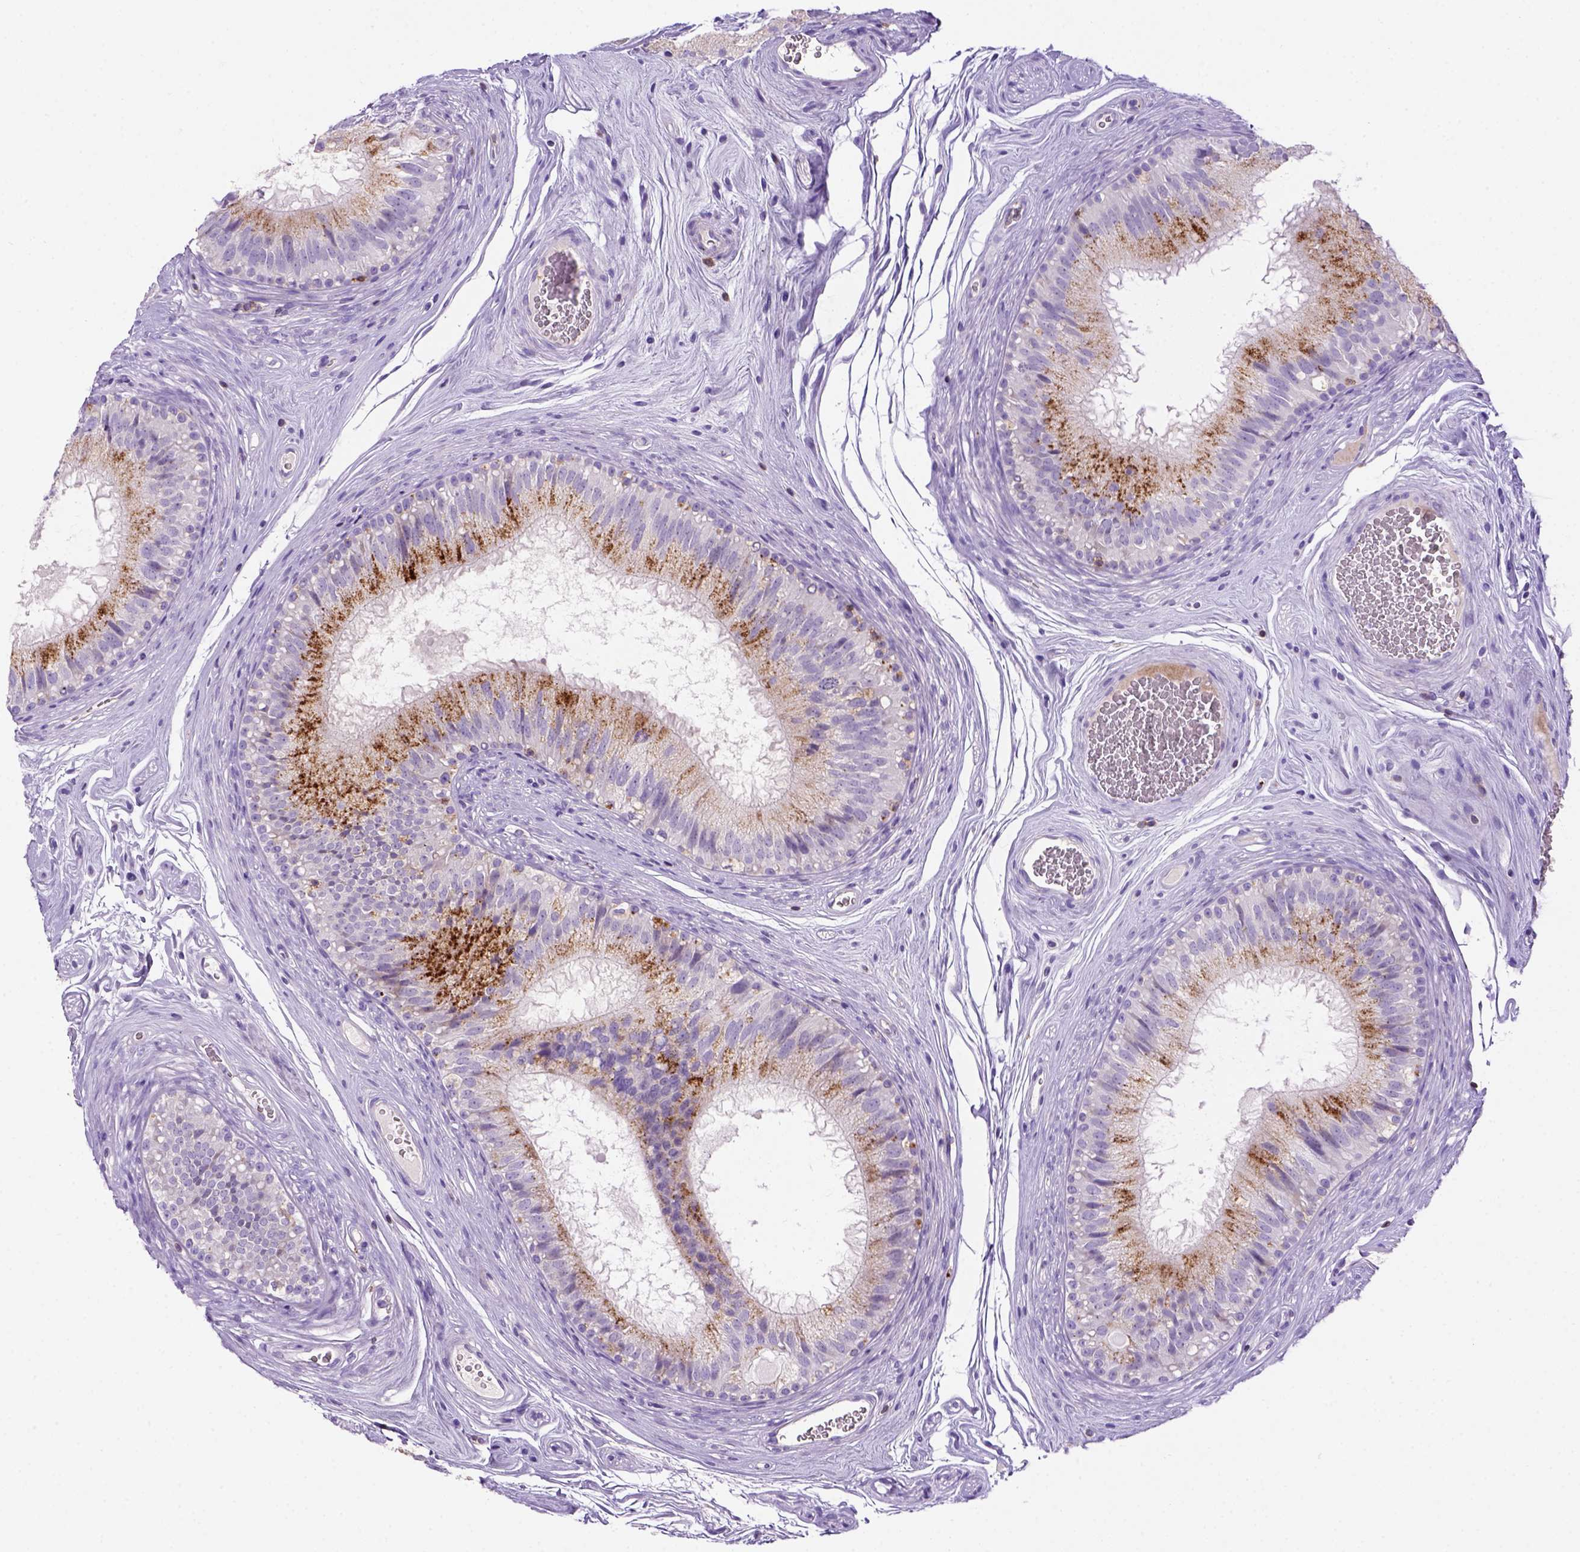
{"staining": {"intensity": "negative", "quantity": "none", "location": "none"}, "tissue": "epididymis", "cell_type": "Glandular cells", "image_type": "normal", "snomed": [{"axis": "morphology", "description": "Normal tissue, NOS"}, {"axis": "topography", "description": "Epididymis"}], "caption": "Immunohistochemical staining of normal human epididymis displays no significant staining in glandular cells.", "gene": "CD3E", "patient": {"sex": "male", "age": 37}}